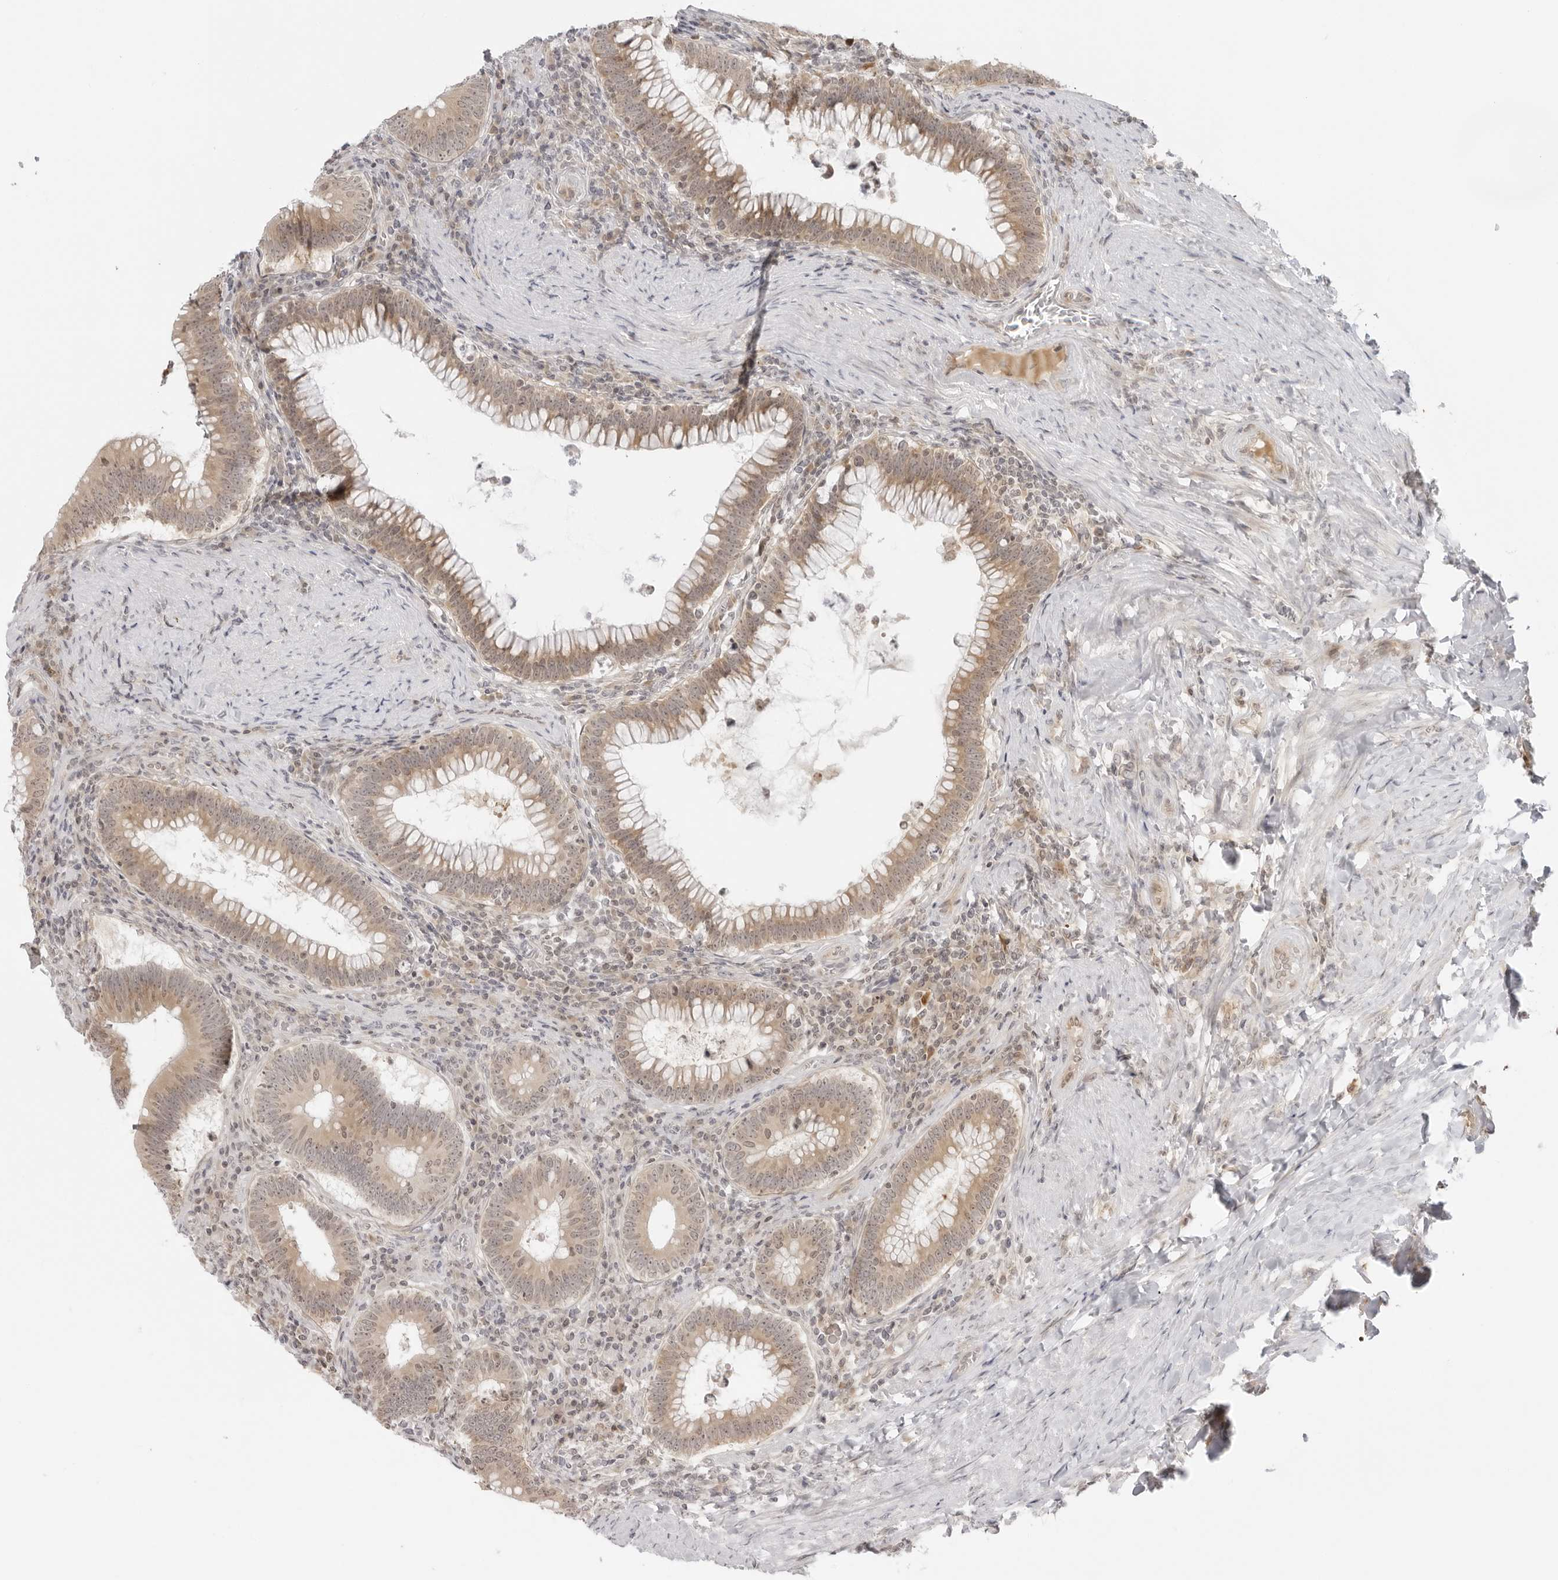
{"staining": {"intensity": "moderate", "quantity": "25%-75%", "location": "cytoplasmic/membranous"}, "tissue": "colorectal cancer", "cell_type": "Tumor cells", "image_type": "cancer", "snomed": [{"axis": "morphology", "description": "Normal tissue, NOS"}, {"axis": "topography", "description": "Colon"}], "caption": "Protein expression analysis of colorectal cancer demonstrates moderate cytoplasmic/membranous expression in about 25%-75% of tumor cells. (brown staining indicates protein expression, while blue staining denotes nuclei).", "gene": "PRRC2C", "patient": {"sex": "female", "age": 82}}